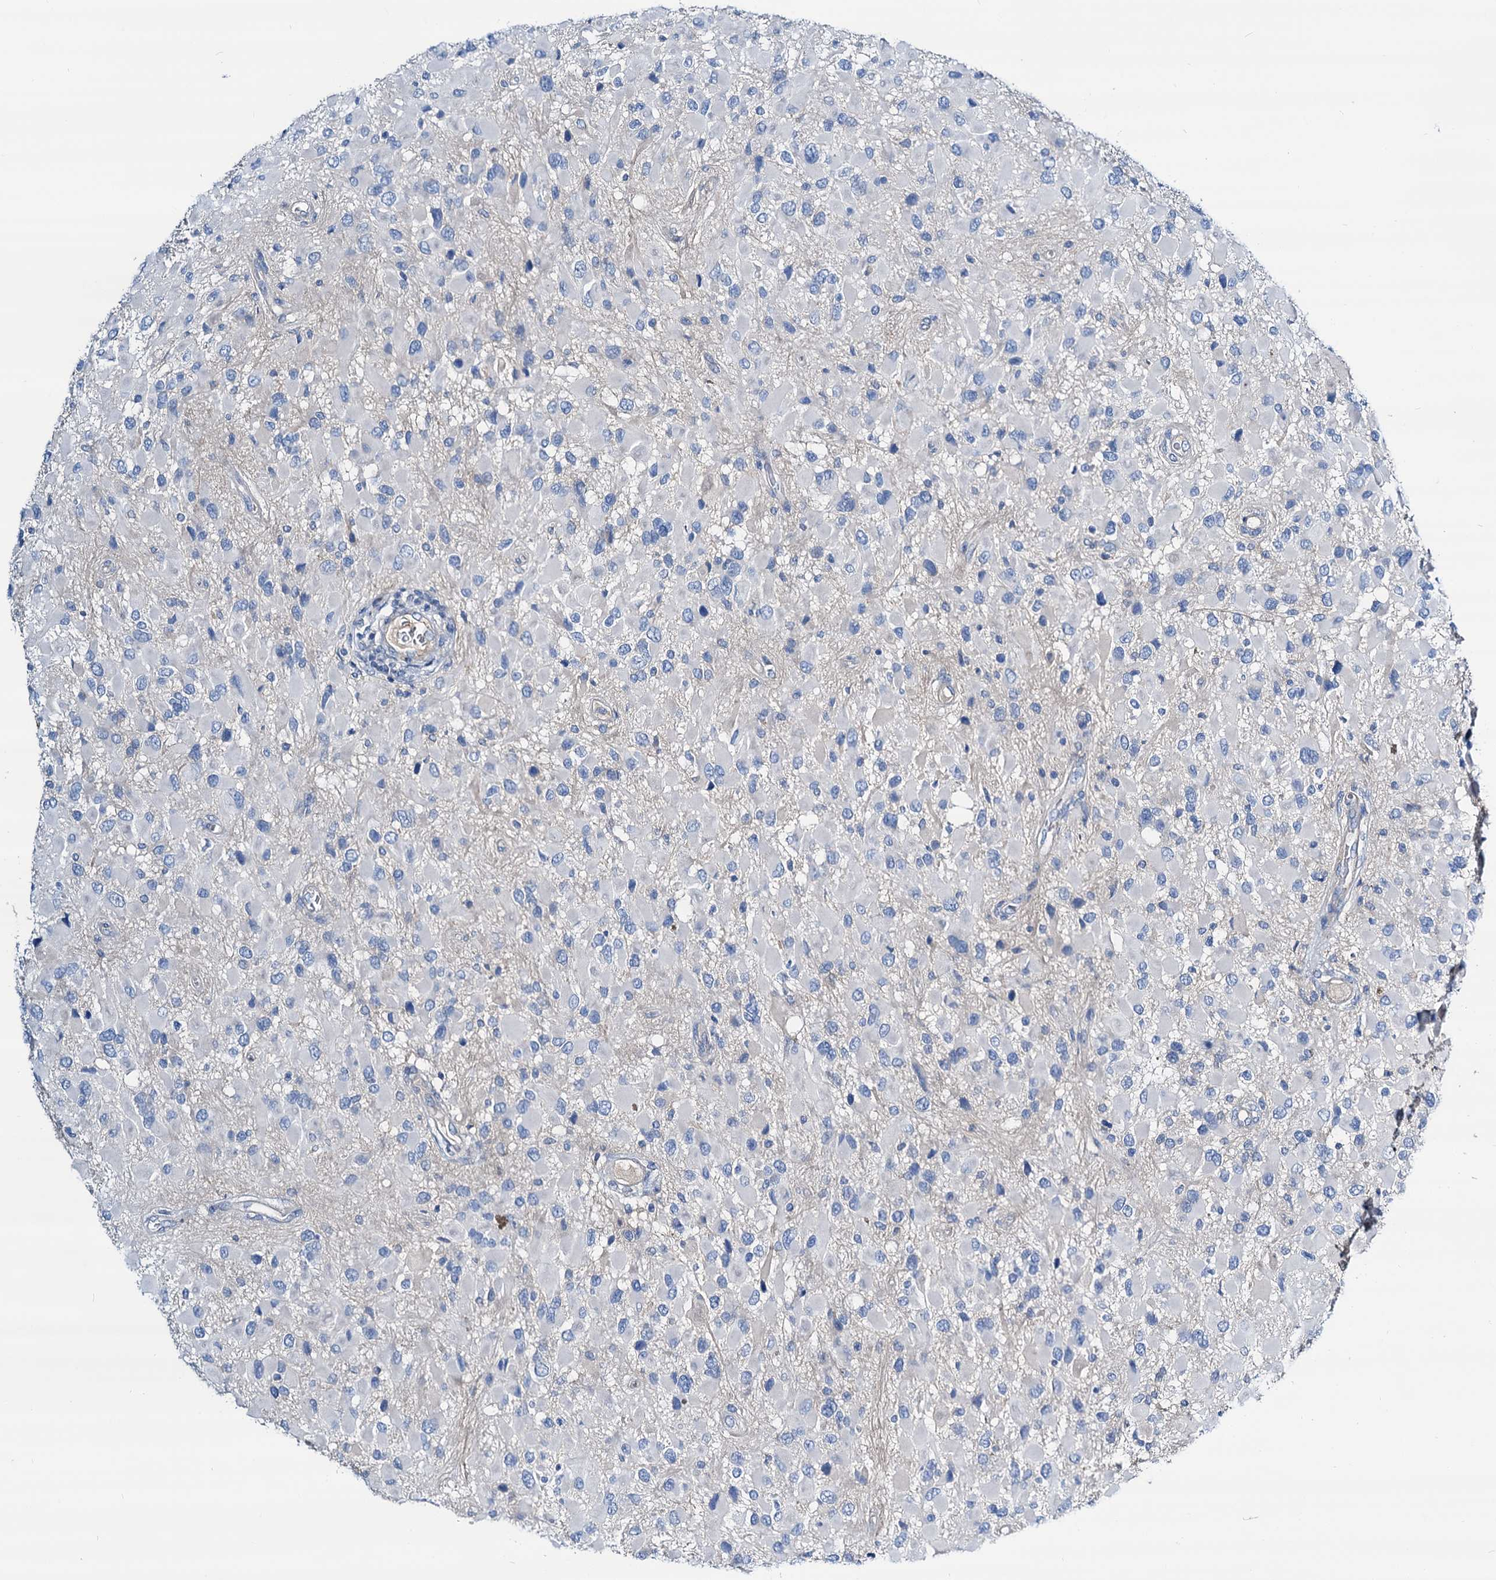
{"staining": {"intensity": "negative", "quantity": "none", "location": "none"}, "tissue": "glioma", "cell_type": "Tumor cells", "image_type": "cancer", "snomed": [{"axis": "morphology", "description": "Glioma, malignant, High grade"}, {"axis": "topography", "description": "Brain"}], "caption": "Tumor cells are negative for protein expression in human glioma.", "gene": "DYDC2", "patient": {"sex": "male", "age": 53}}